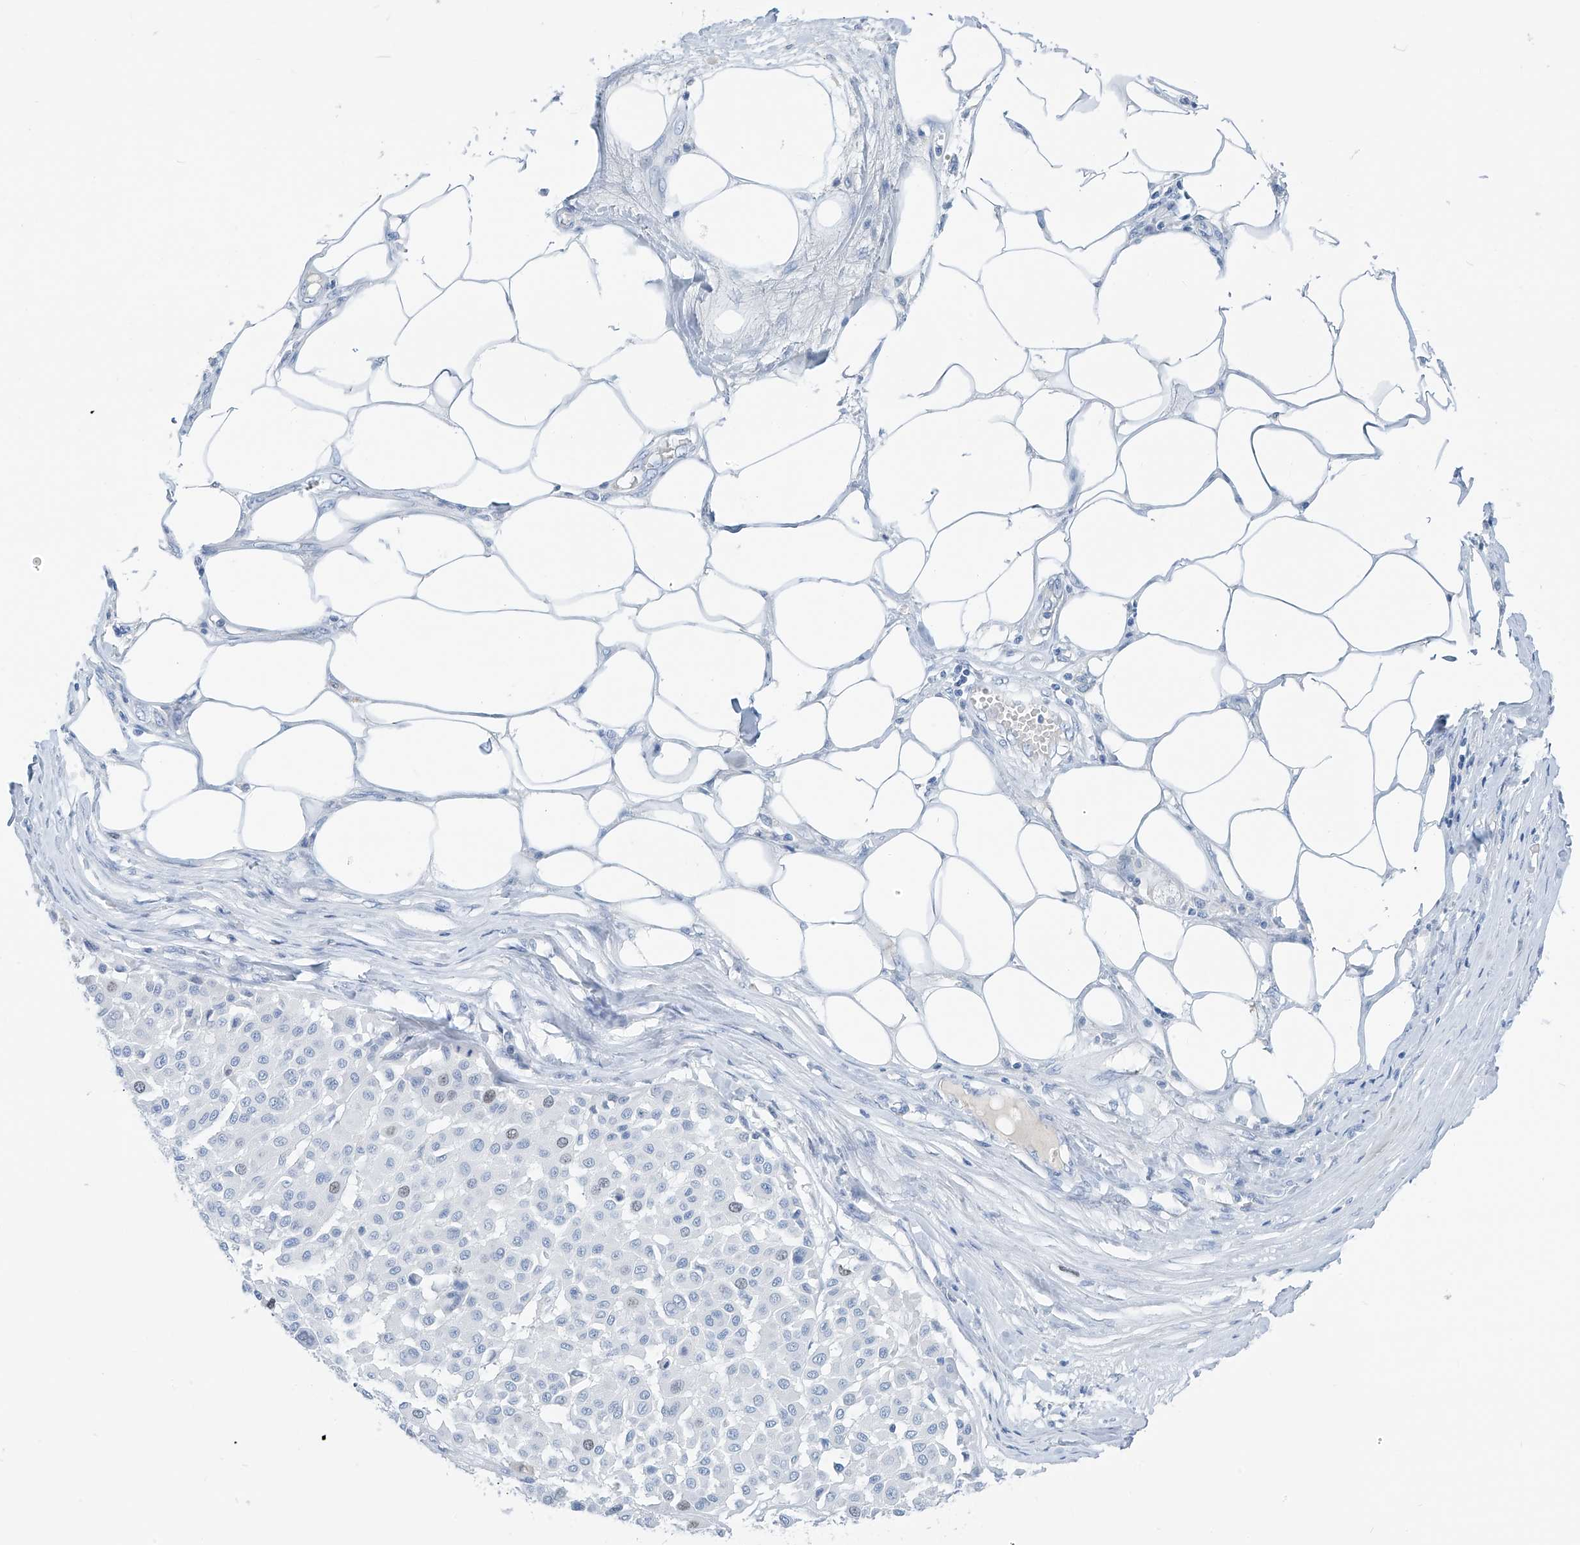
{"staining": {"intensity": "negative", "quantity": "none", "location": "none"}, "tissue": "melanoma", "cell_type": "Tumor cells", "image_type": "cancer", "snomed": [{"axis": "morphology", "description": "Malignant melanoma, Metastatic site"}, {"axis": "topography", "description": "Soft tissue"}], "caption": "A histopathology image of human melanoma is negative for staining in tumor cells.", "gene": "SGO2", "patient": {"sex": "male", "age": 41}}